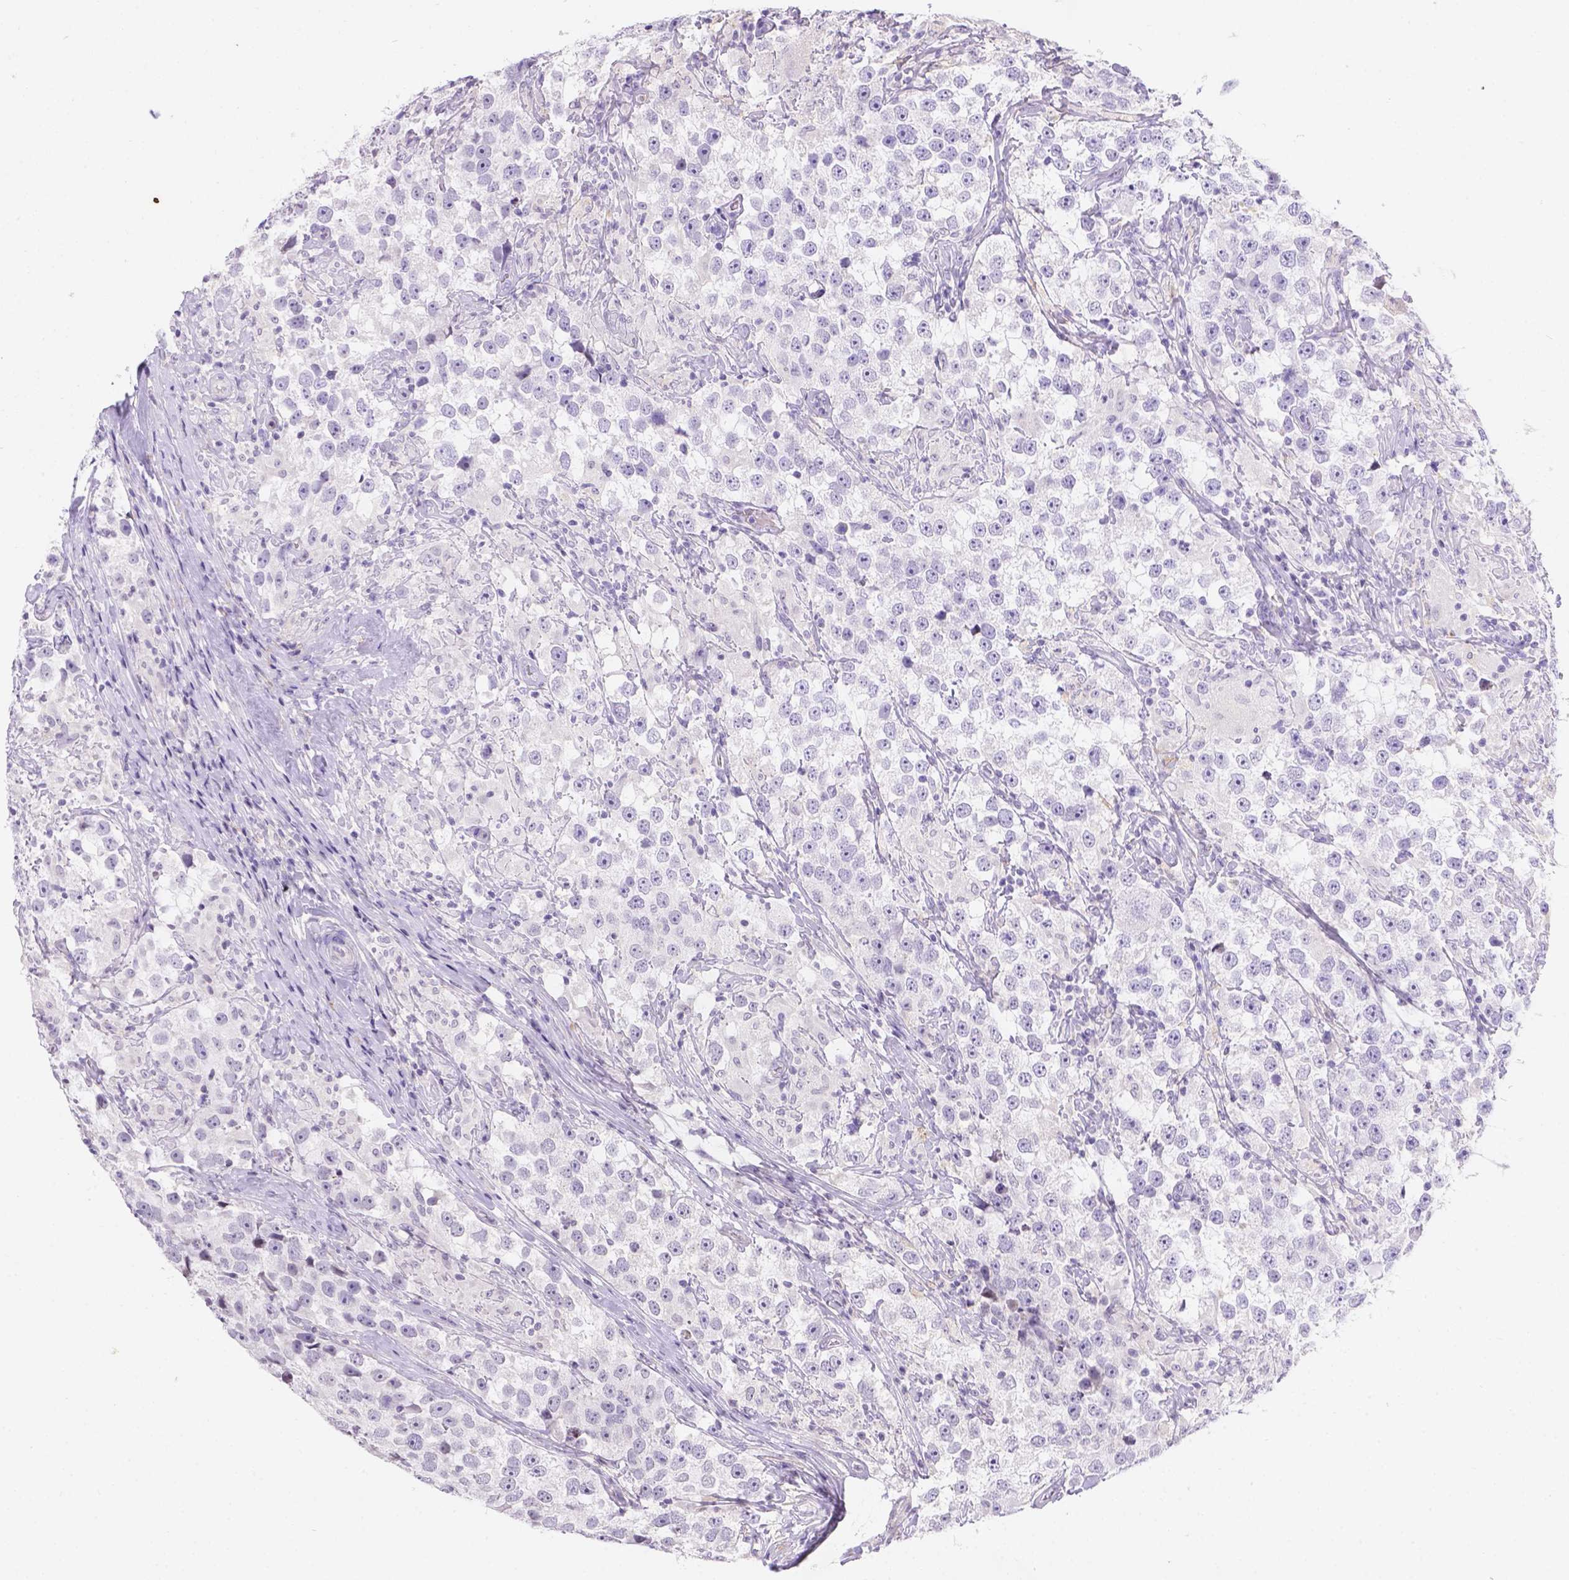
{"staining": {"intensity": "negative", "quantity": "none", "location": "none"}, "tissue": "testis cancer", "cell_type": "Tumor cells", "image_type": "cancer", "snomed": [{"axis": "morphology", "description": "Seminoma, NOS"}, {"axis": "topography", "description": "Testis"}], "caption": "The immunohistochemistry (IHC) photomicrograph has no significant positivity in tumor cells of testis seminoma tissue.", "gene": "DMWD", "patient": {"sex": "male", "age": 46}}